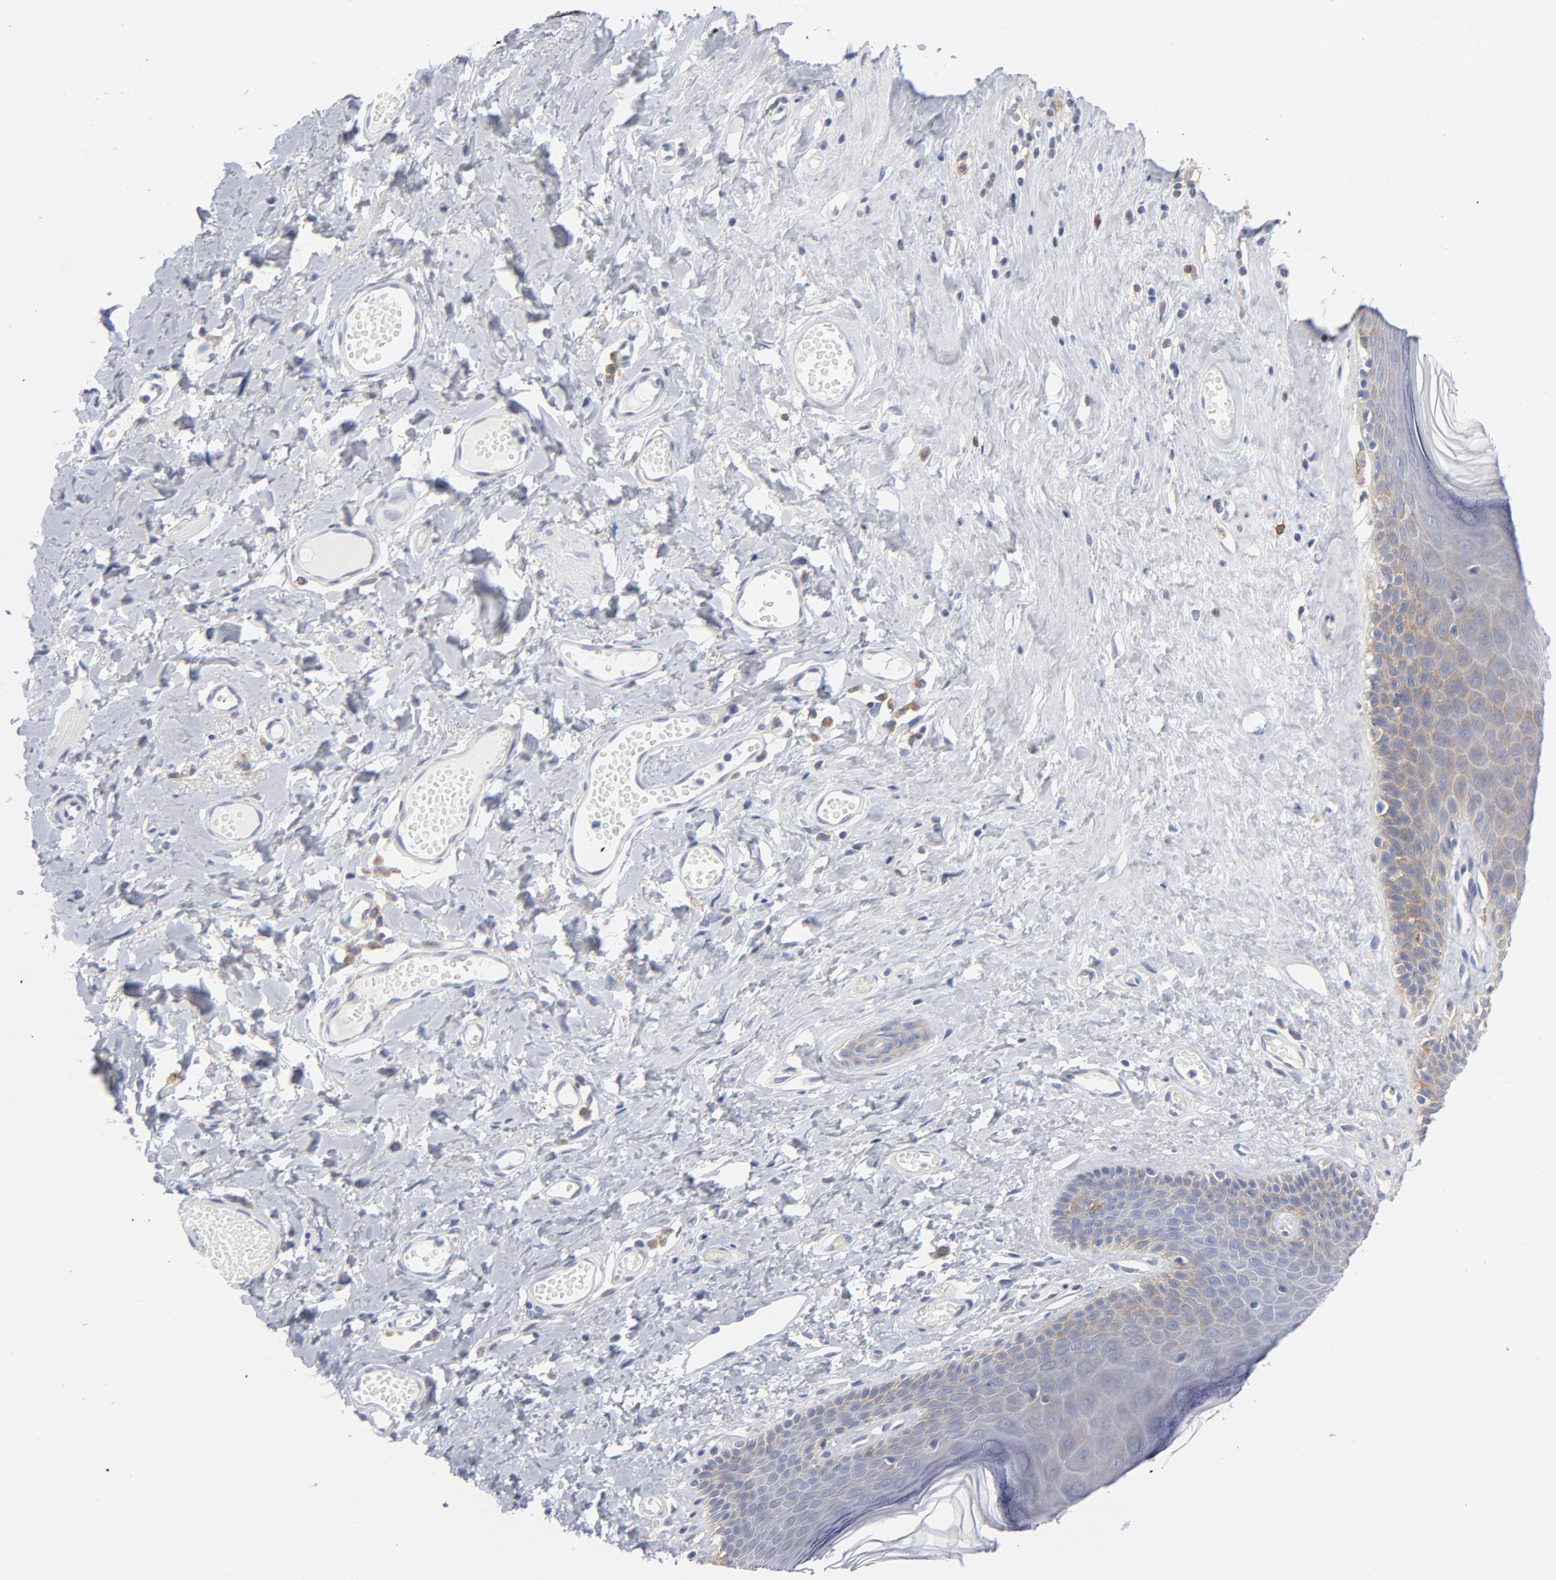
{"staining": {"intensity": "moderate", "quantity": "25%-75%", "location": "cytoplasmic/membranous"}, "tissue": "skin", "cell_type": "Epidermal cells", "image_type": "normal", "snomed": [{"axis": "morphology", "description": "Normal tissue, NOS"}, {"axis": "morphology", "description": "Inflammation, NOS"}, {"axis": "topography", "description": "Vulva"}], "caption": "Protein staining by IHC demonstrates moderate cytoplasmic/membranous positivity in about 25%-75% of epidermal cells in unremarkable skin. (DAB IHC, brown staining for protein, blue staining for nuclei).", "gene": "CD86", "patient": {"sex": "female", "age": 84}}